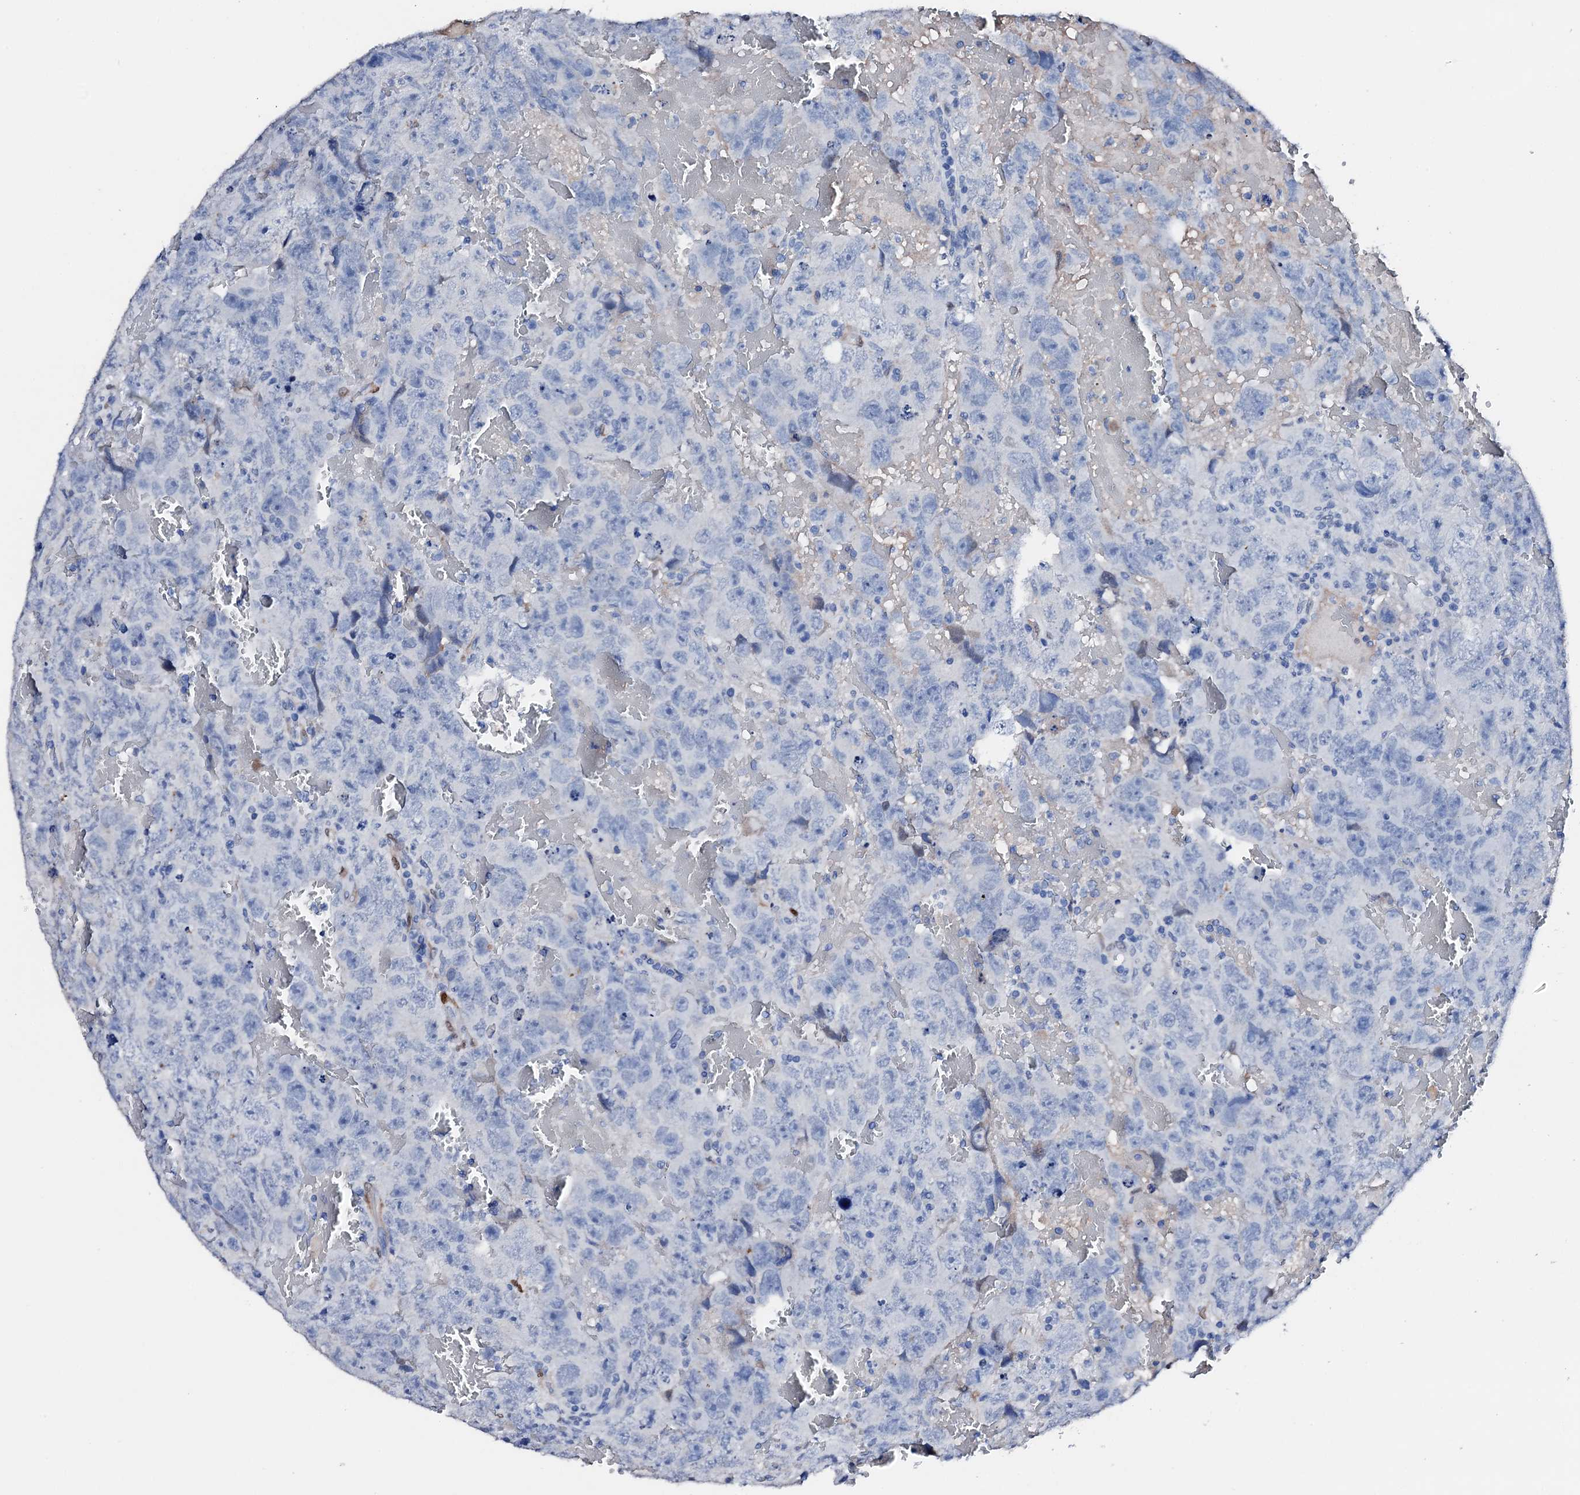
{"staining": {"intensity": "negative", "quantity": "none", "location": "none"}, "tissue": "testis cancer", "cell_type": "Tumor cells", "image_type": "cancer", "snomed": [{"axis": "morphology", "description": "Carcinoma, Embryonal, NOS"}, {"axis": "topography", "description": "Testis"}], "caption": "An immunohistochemistry (IHC) micrograph of testis embryonal carcinoma is shown. There is no staining in tumor cells of testis embryonal carcinoma.", "gene": "NRIP2", "patient": {"sex": "male", "age": 45}}